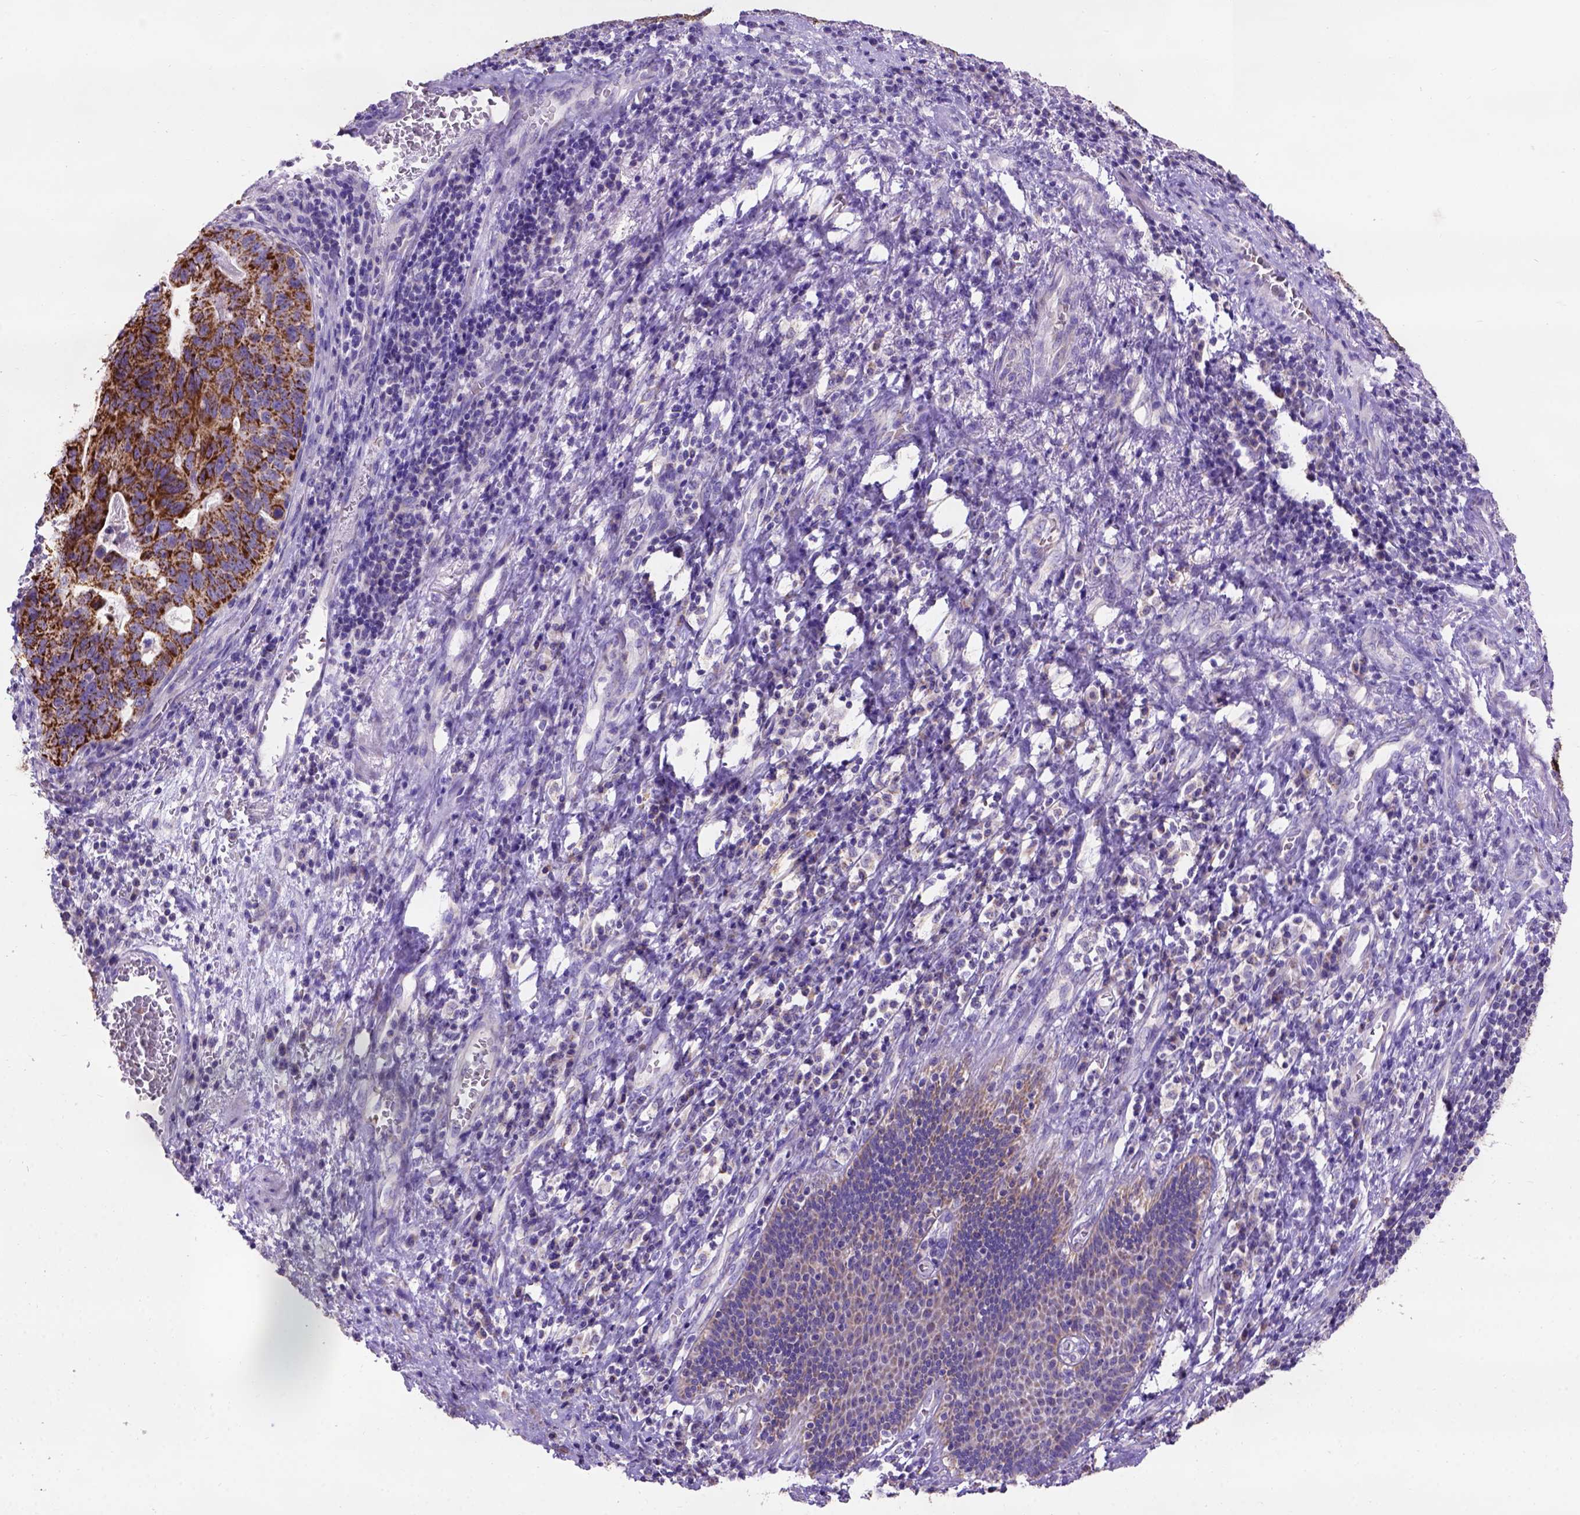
{"staining": {"intensity": "strong", "quantity": ">75%", "location": "cytoplasmic/membranous"}, "tissue": "stomach cancer", "cell_type": "Tumor cells", "image_type": "cancer", "snomed": [{"axis": "morphology", "description": "Adenocarcinoma, NOS"}, {"axis": "topography", "description": "Stomach, upper"}], "caption": "IHC (DAB) staining of adenocarcinoma (stomach) shows strong cytoplasmic/membranous protein positivity in approximately >75% of tumor cells.", "gene": "L2HGDH", "patient": {"sex": "female", "age": 67}}